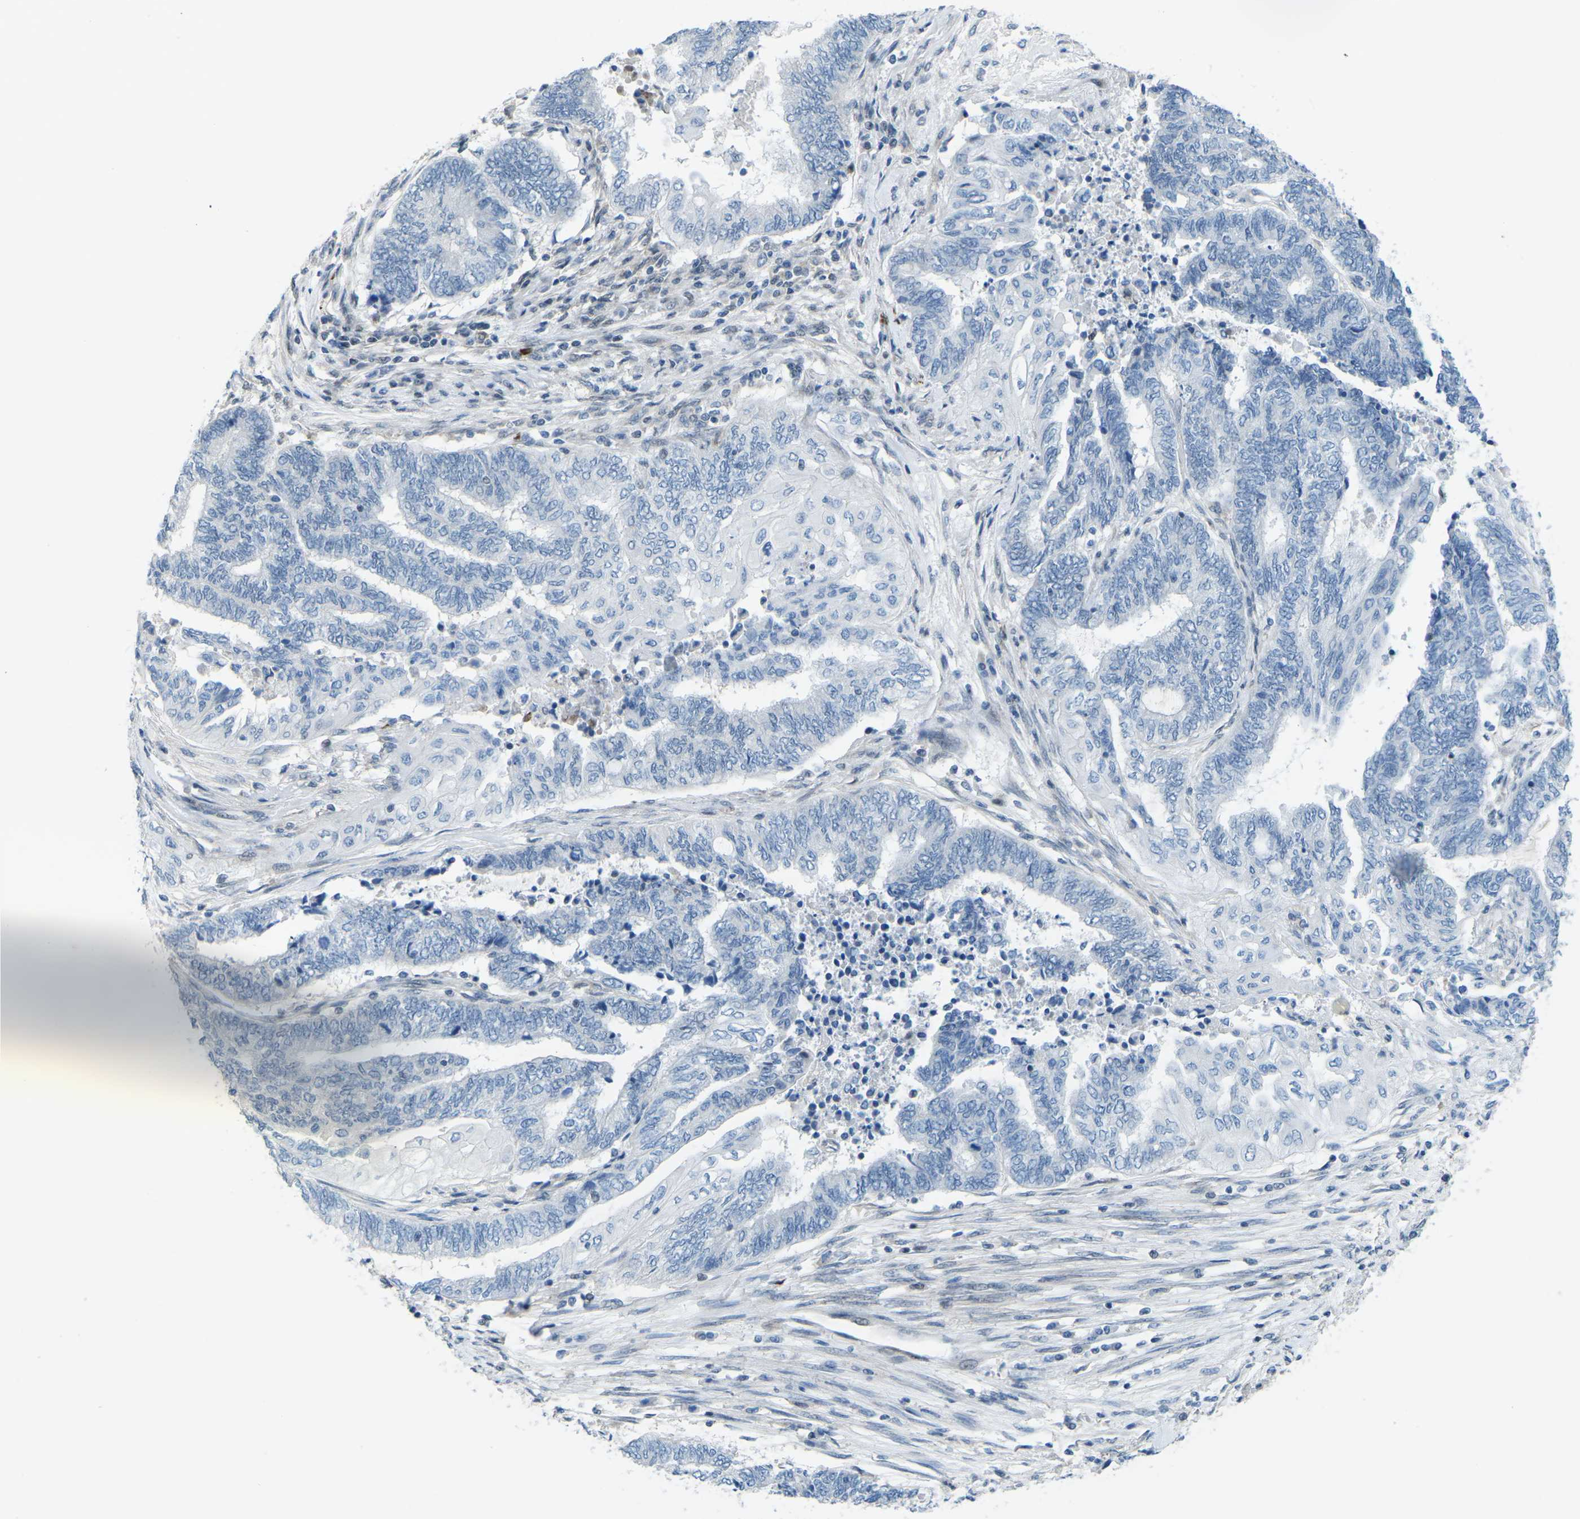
{"staining": {"intensity": "negative", "quantity": "none", "location": "none"}, "tissue": "endometrial cancer", "cell_type": "Tumor cells", "image_type": "cancer", "snomed": [{"axis": "morphology", "description": "Adenocarcinoma, NOS"}, {"axis": "topography", "description": "Uterus"}, {"axis": "topography", "description": "Endometrium"}], "caption": "Adenocarcinoma (endometrial) was stained to show a protein in brown. There is no significant expression in tumor cells. (Brightfield microscopy of DAB IHC at high magnification).", "gene": "MBNL1", "patient": {"sex": "female", "age": 70}}